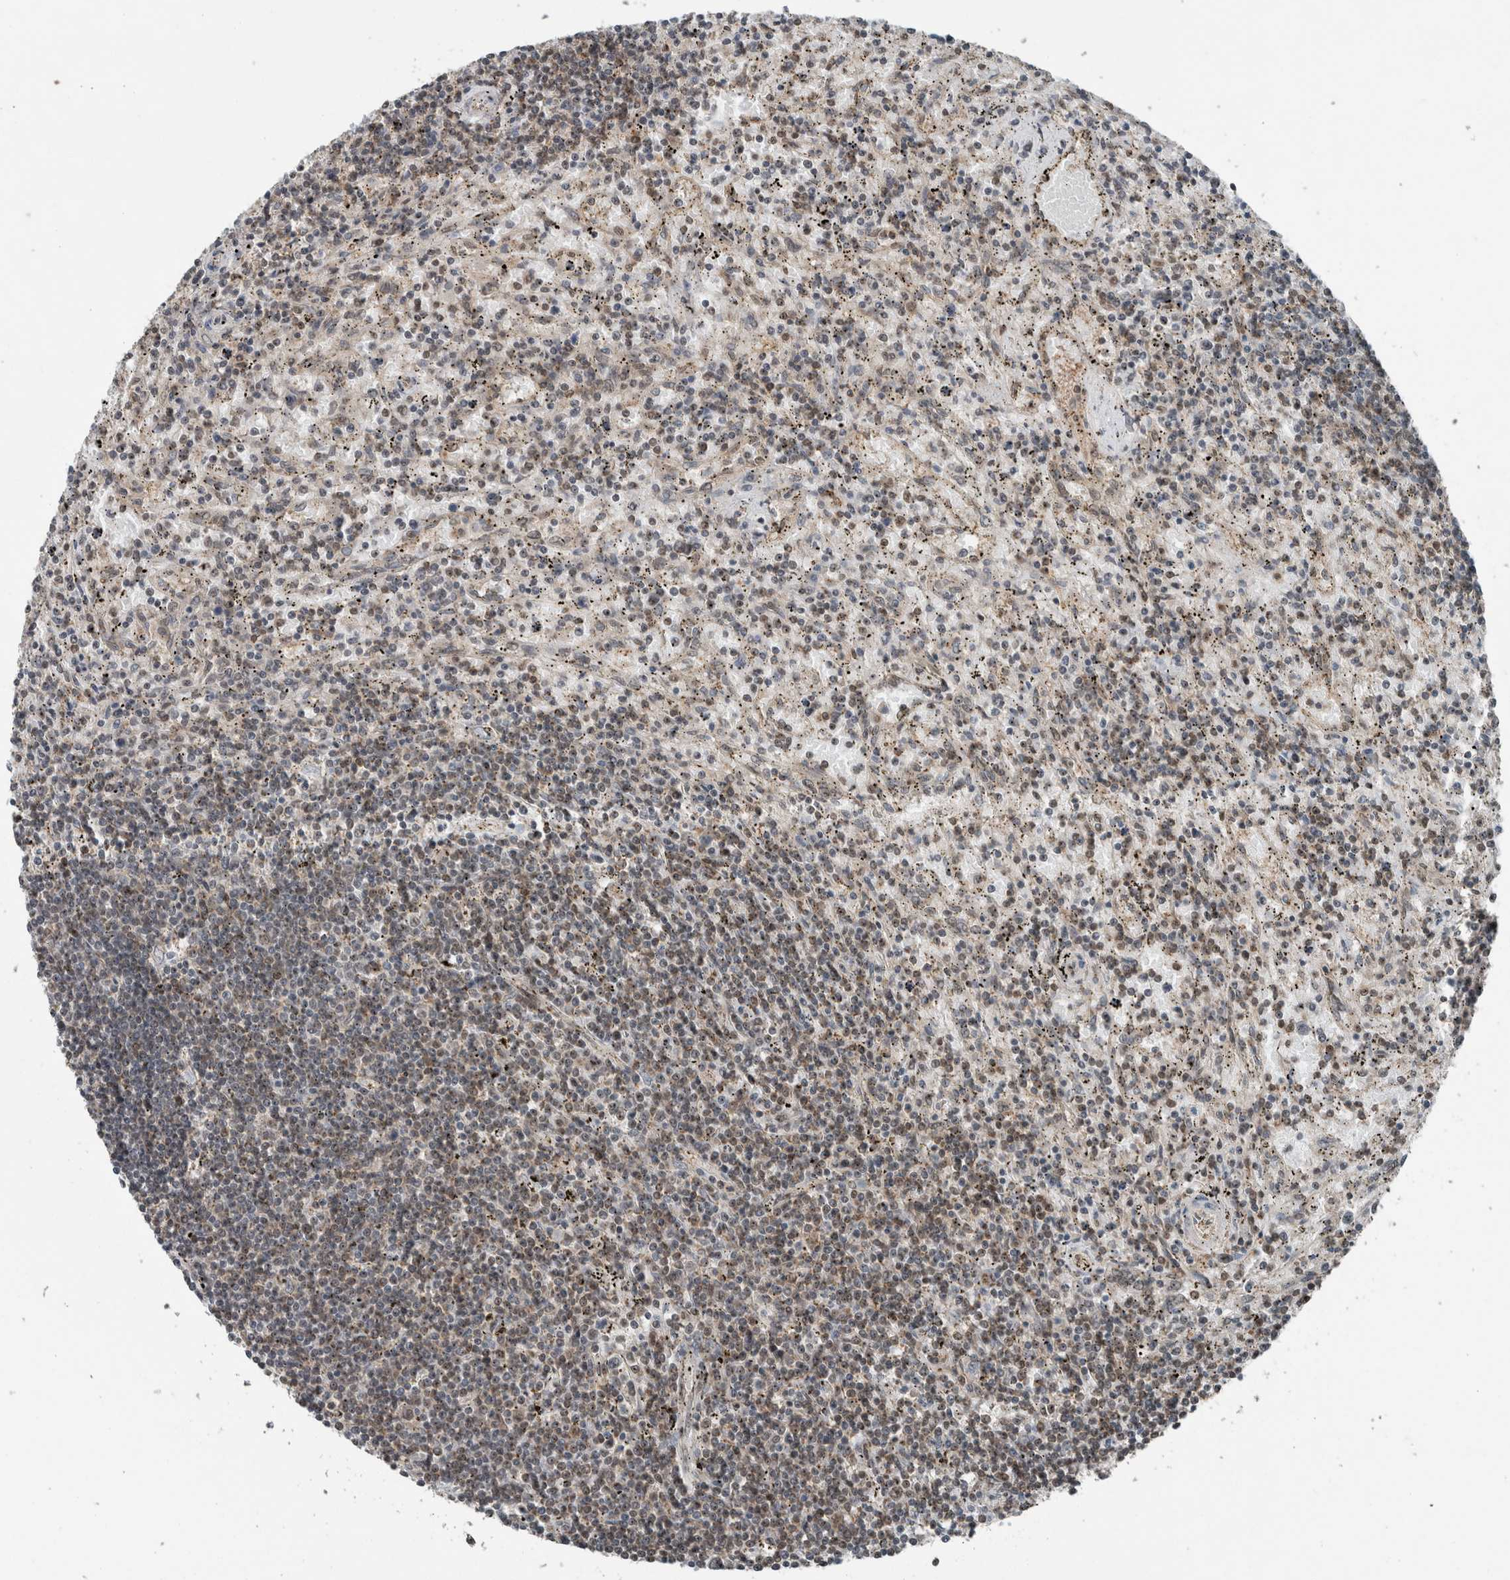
{"staining": {"intensity": "weak", "quantity": "<25%", "location": "cytoplasmic/membranous,nuclear"}, "tissue": "lymphoma", "cell_type": "Tumor cells", "image_type": "cancer", "snomed": [{"axis": "morphology", "description": "Malignant lymphoma, non-Hodgkin's type, Low grade"}, {"axis": "topography", "description": "Spleen"}], "caption": "A high-resolution micrograph shows immunohistochemistry (IHC) staining of lymphoma, which displays no significant expression in tumor cells. The staining was performed using DAB (3,3'-diaminobenzidine) to visualize the protein expression in brown, while the nuclei were stained in blue with hematoxylin (Magnification: 20x).", "gene": "MYO1E", "patient": {"sex": "male", "age": 76}}